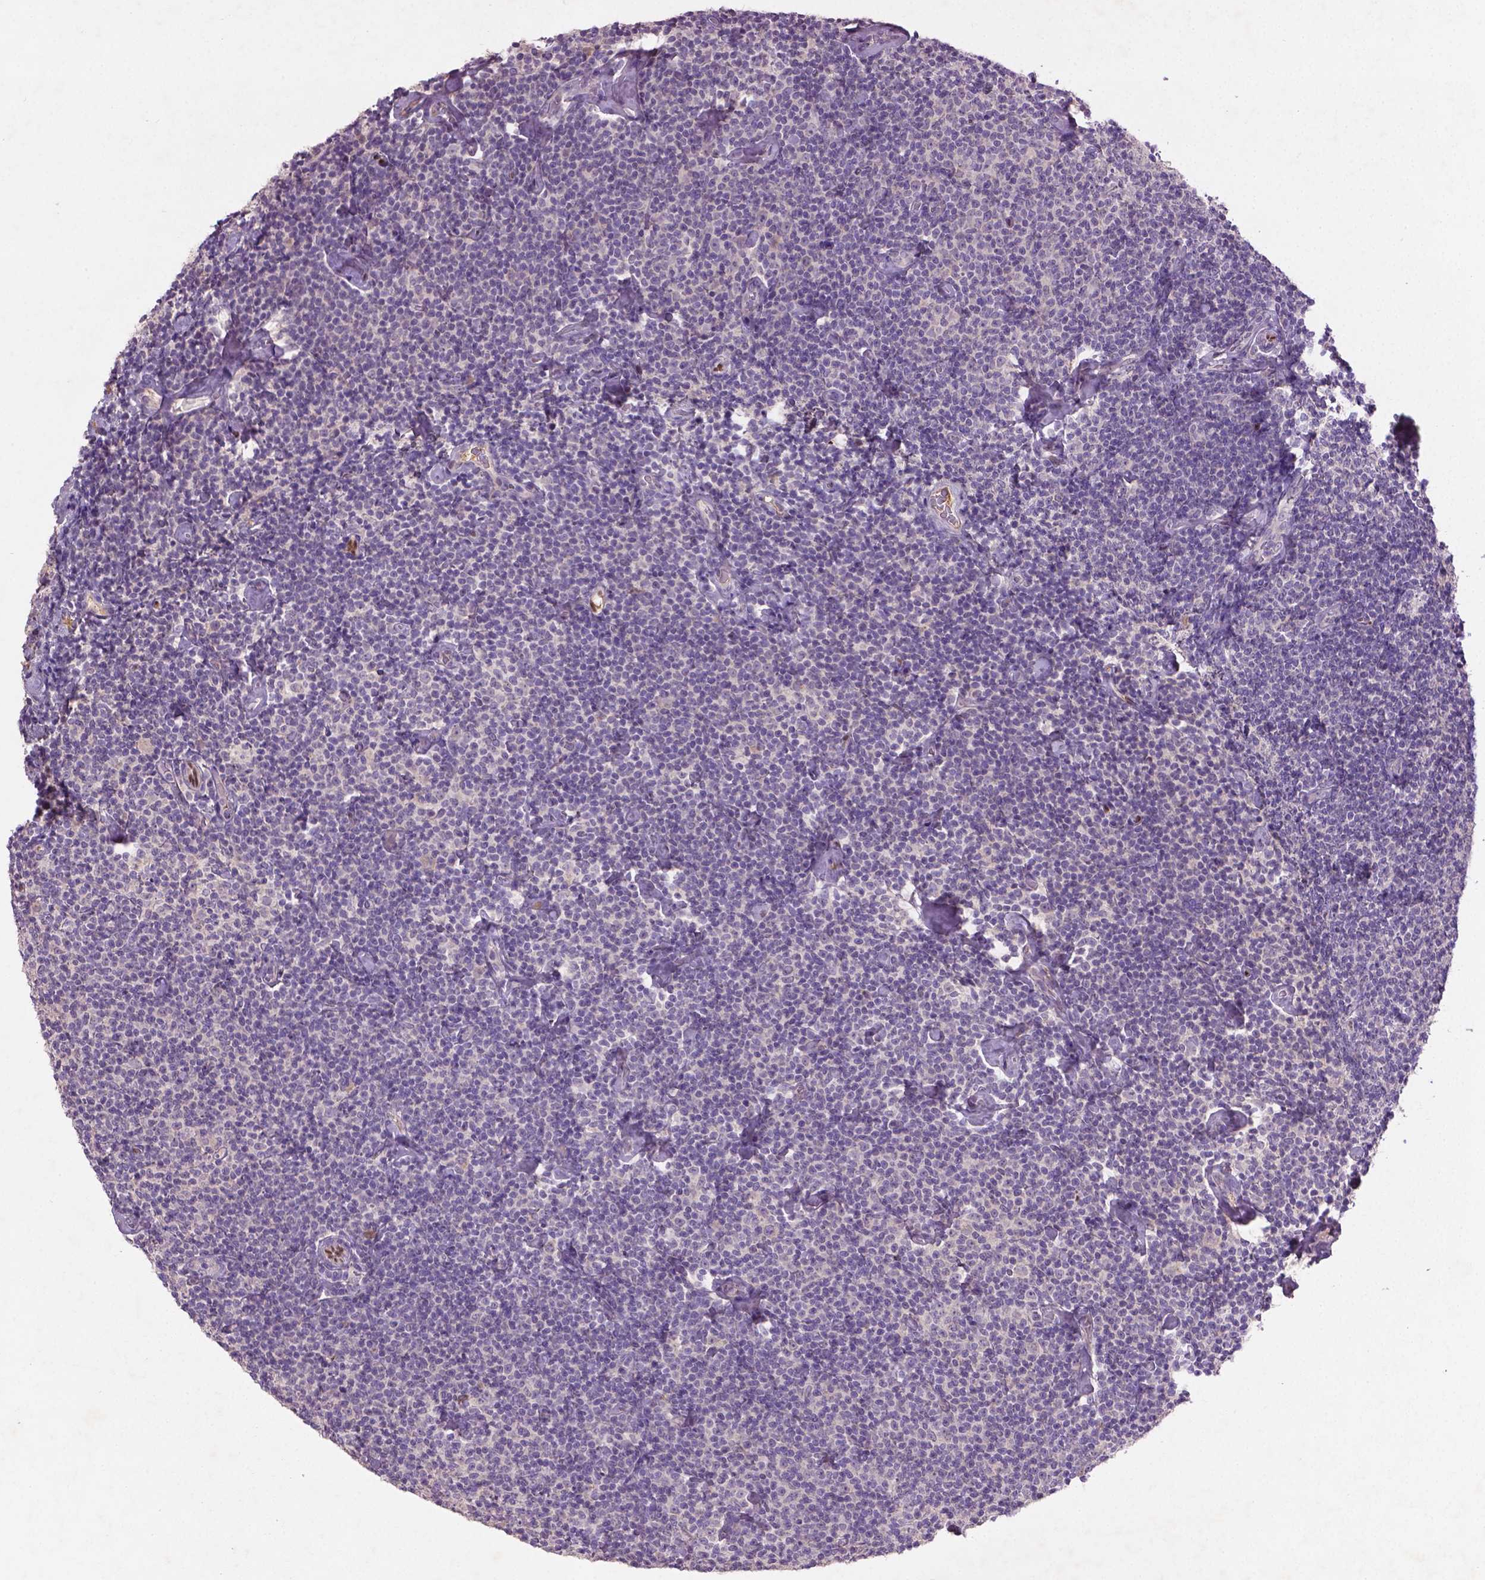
{"staining": {"intensity": "negative", "quantity": "none", "location": "none"}, "tissue": "lymphoma", "cell_type": "Tumor cells", "image_type": "cancer", "snomed": [{"axis": "morphology", "description": "Malignant lymphoma, non-Hodgkin's type, Low grade"}, {"axis": "topography", "description": "Lymph node"}], "caption": "High magnification brightfield microscopy of lymphoma stained with DAB (3,3'-diaminobenzidine) (brown) and counterstained with hematoxylin (blue): tumor cells show no significant staining.", "gene": "SOX17", "patient": {"sex": "male", "age": 81}}